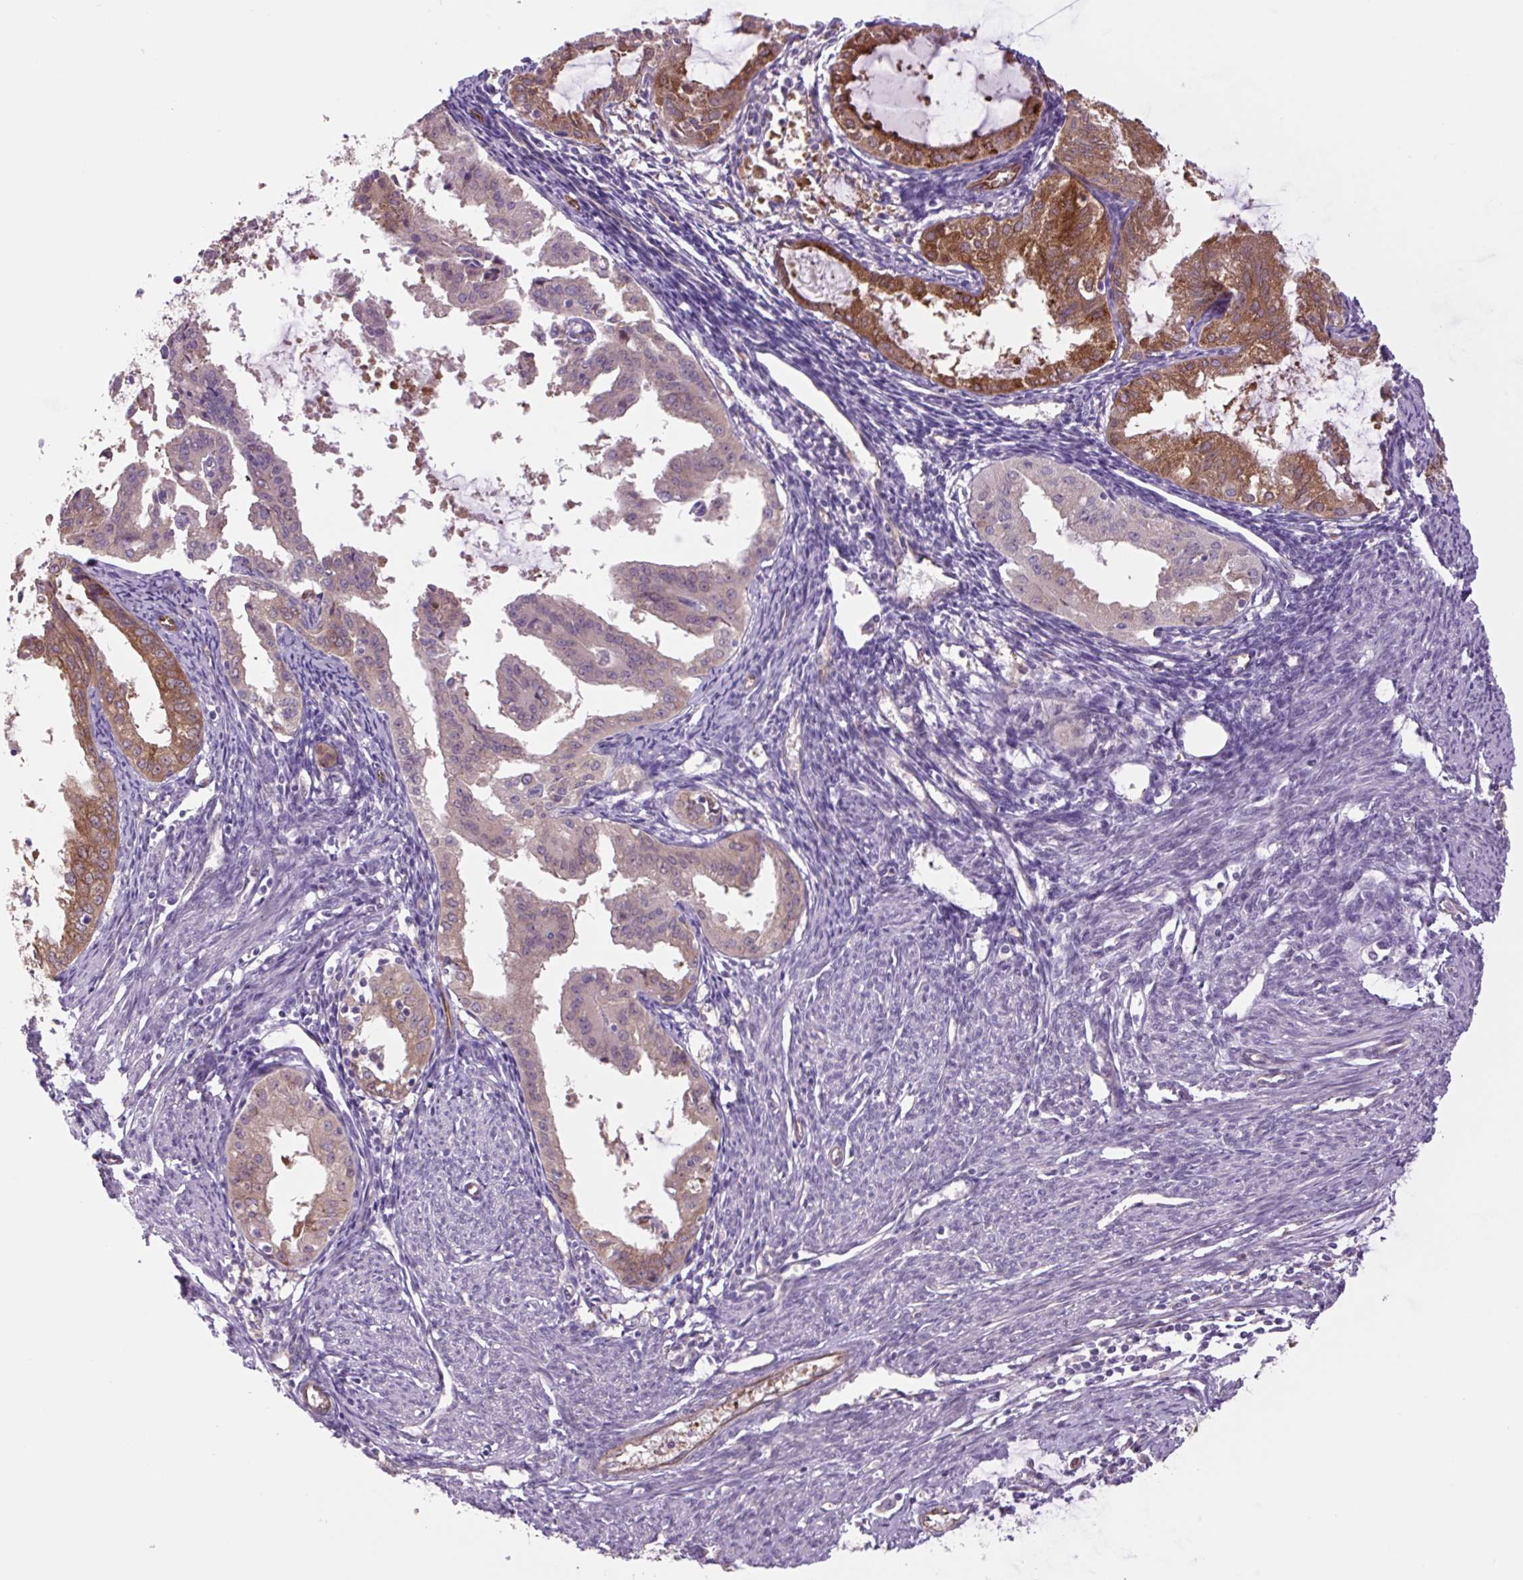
{"staining": {"intensity": "strong", "quantity": "25%-75%", "location": "cytoplasmic/membranous"}, "tissue": "endometrial cancer", "cell_type": "Tumor cells", "image_type": "cancer", "snomed": [{"axis": "morphology", "description": "Adenocarcinoma, NOS"}, {"axis": "topography", "description": "Endometrium"}], "caption": "There is high levels of strong cytoplasmic/membranous positivity in tumor cells of endometrial adenocarcinoma, as demonstrated by immunohistochemical staining (brown color).", "gene": "PLA2G4A", "patient": {"sex": "female", "age": 70}}